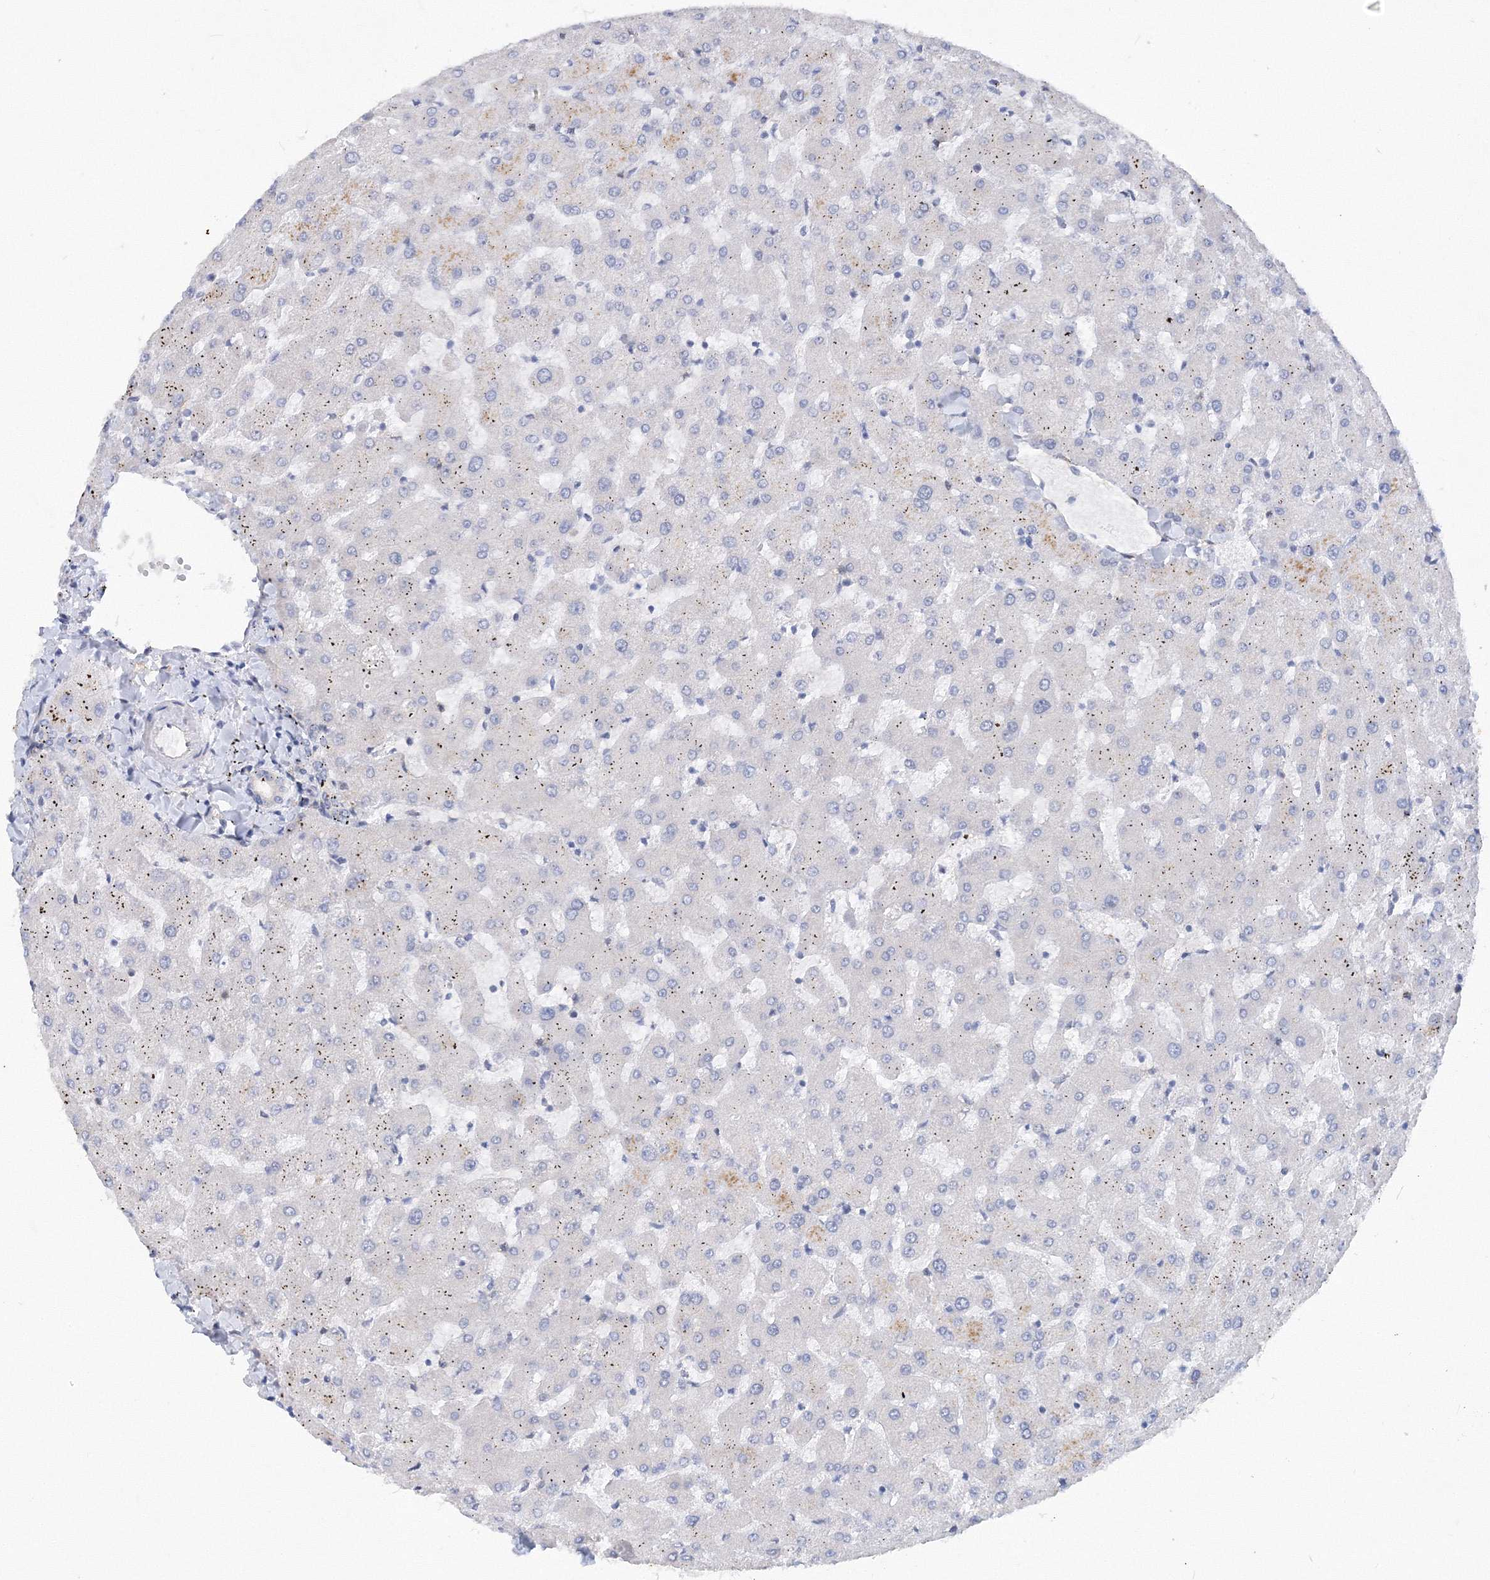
{"staining": {"intensity": "negative", "quantity": "none", "location": "none"}, "tissue": "liver", "cell_type": "Cholangiocytes", "image_type": "normal", "snomed": [{"axis": "morphology", "description": "Normal tissue, NOS"}, {"axis": "topography", "description": "Liver"}], "caption": "High magnification brightfield microscopy of normal liver stained with DAB (brown) and counterstained with hematoxylin (blue): cholangiocytes show no significant expression. (Brightfield microscopy of DAB IHC at high magnification).", "gene": "TANC1", "patient": {"sex": "female", "age": 63}}